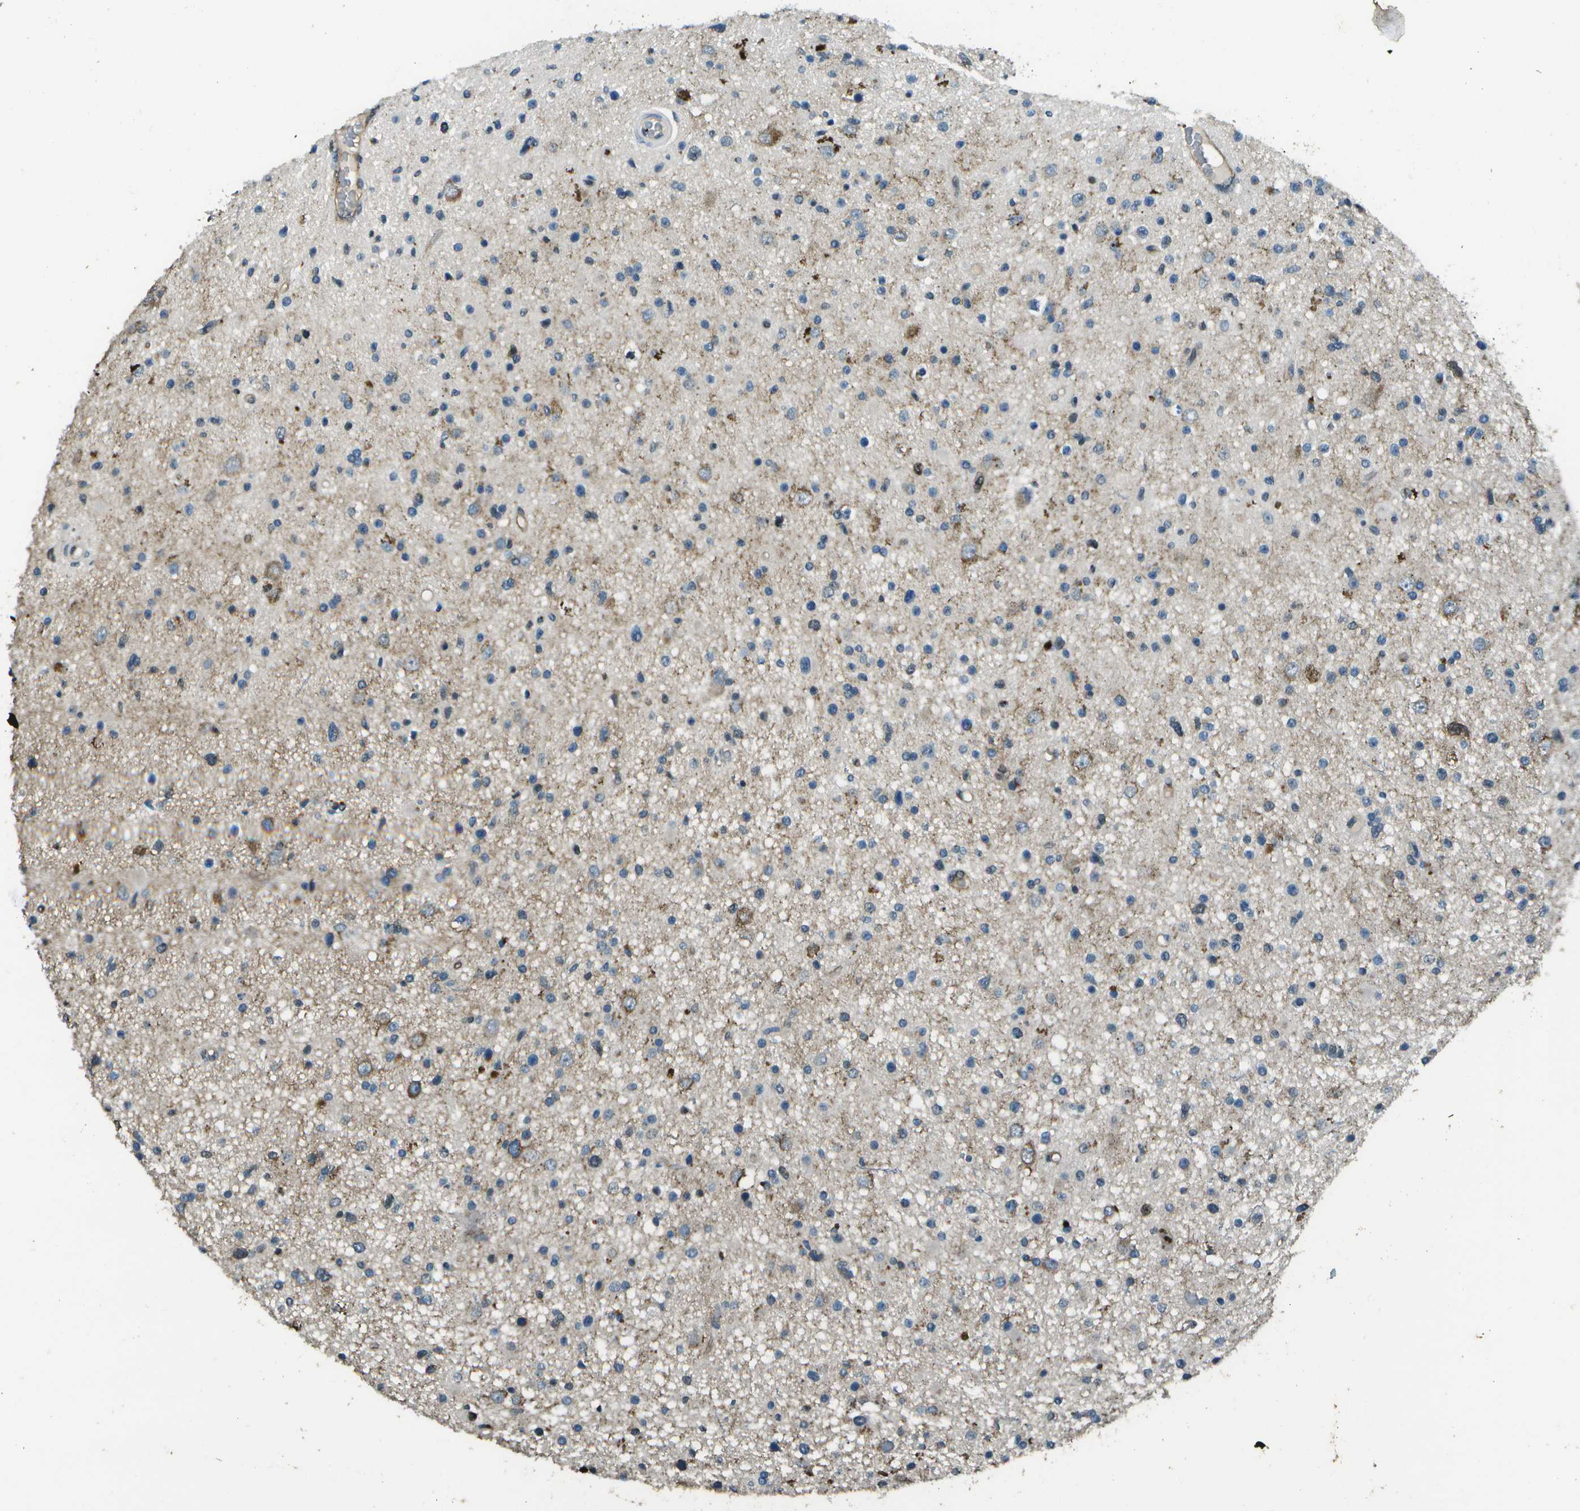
{"staining": {"intensity": "moderate", "quantity": "<25%", "location": "cytoplasmic/membranous"}, "tissue": "glioma", "cell_type": "Tumor cells", "image_type": "cancer", "snomed": [{"axis": "morphology", "description": "Glioma, malignant, High grade"}, {"axis": "topography", "description": "Brain"}], "caption": "A photomicrograph showing moderate cytoplasmic/membranous staining in about <25% of tumor cells in glioma, as visualized by brown immunohistochemical staining.", "gene": "PDLIM1", "patient": {"sex": "male", "age": 33}}